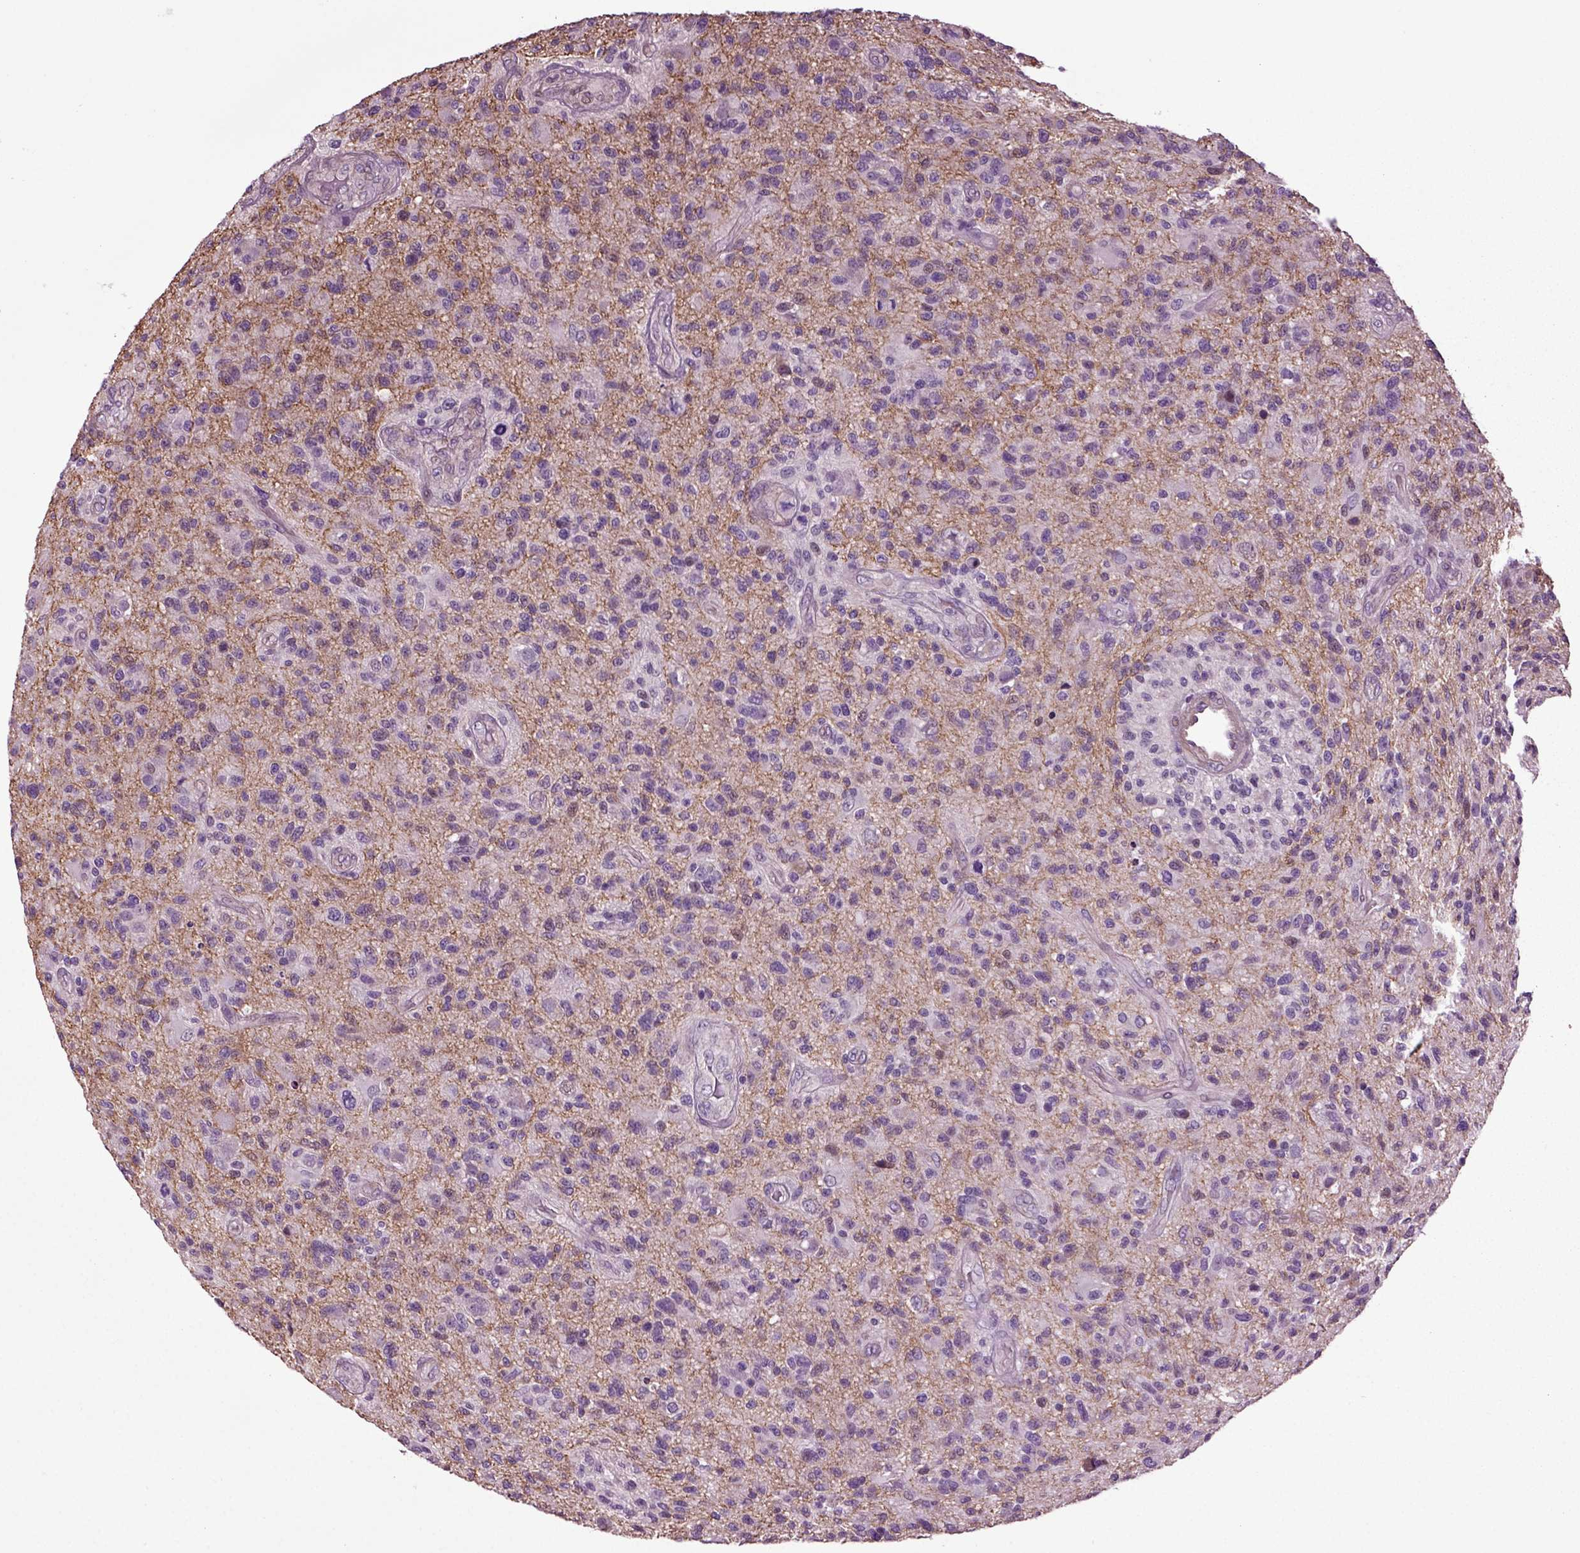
{"staining": {"intensity": "negative", "quantity": "none", "location": "none"}, "tissue": "glioma", "cell_type": "Tumor cells", "image_type": "cancer", "snomed": [{"axis": "morphology", "description": "Glioma, malignant, High grade"}, {"axis": "topography", "description": "Brain"}], "caption": "IHC image of neoplastic tissue: human glioma stained with DAB (3,3'-diaminobenzidine) demonstrates no significant protein expression in tumor cells.", "gene": "HAGHL", "patient": {"sex": "male", "age": 47}}